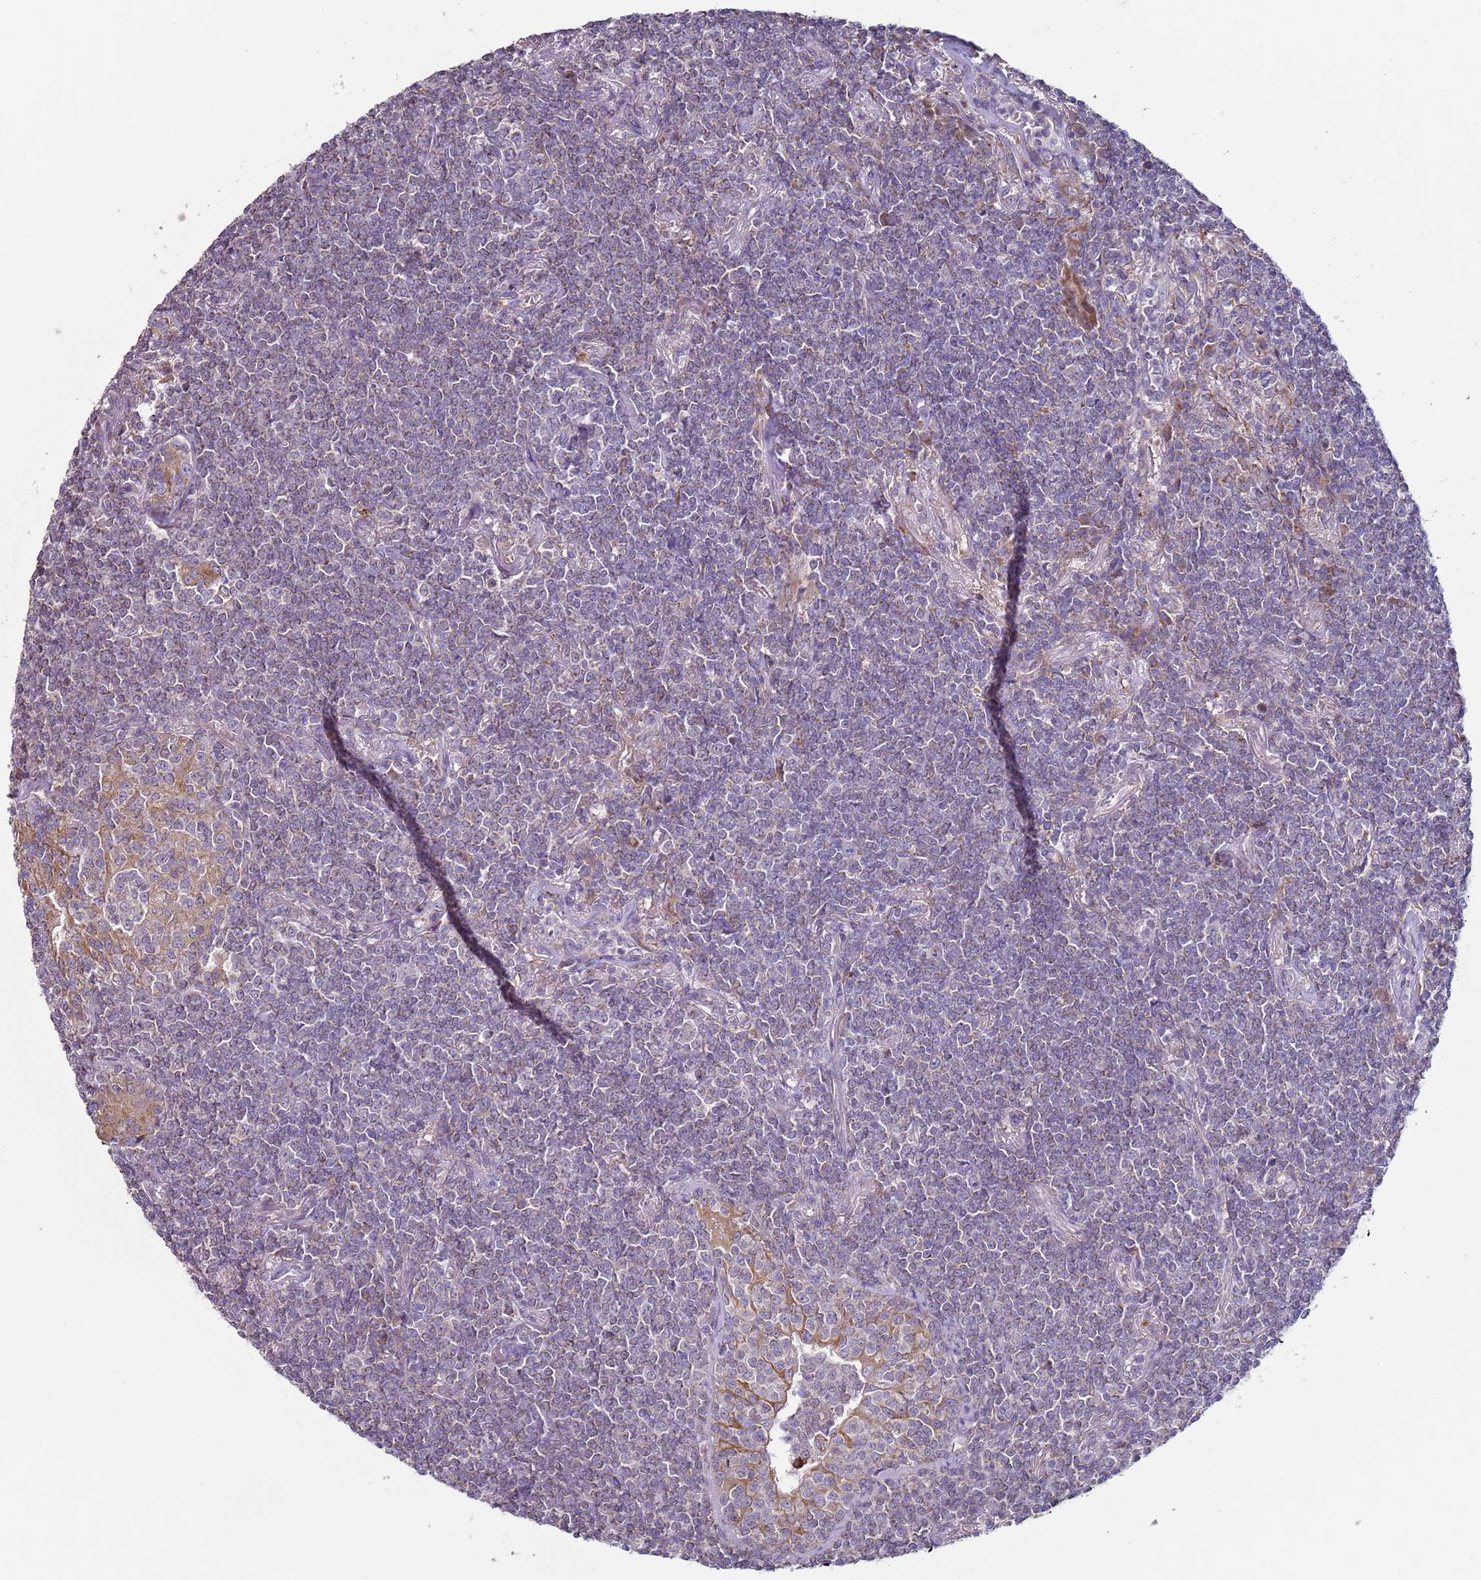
{"staining": {"intensity": "weak", "quantity": "<25%", "location": "cytoplasmic/membranous"}, "tissue": "lymphoma", "cell_type": "Tumor cells", "image_type": "cancer", "snomed": [{"axis": "morphology", "description": "Malignant lymphoma, non-Hodgkin's type, Low grade"}, {"axis": "topography", "description": "Lung"}], "caption": "DAB (3,3'-diaminobenzidine) immunohistochemical staining of malignant lymphoma, non-Hodgkin's type (low-grade) displays no significant expression in tumor cells.", "gene": "DIP2B", "patient": {"sex": "female", "age": 71}}